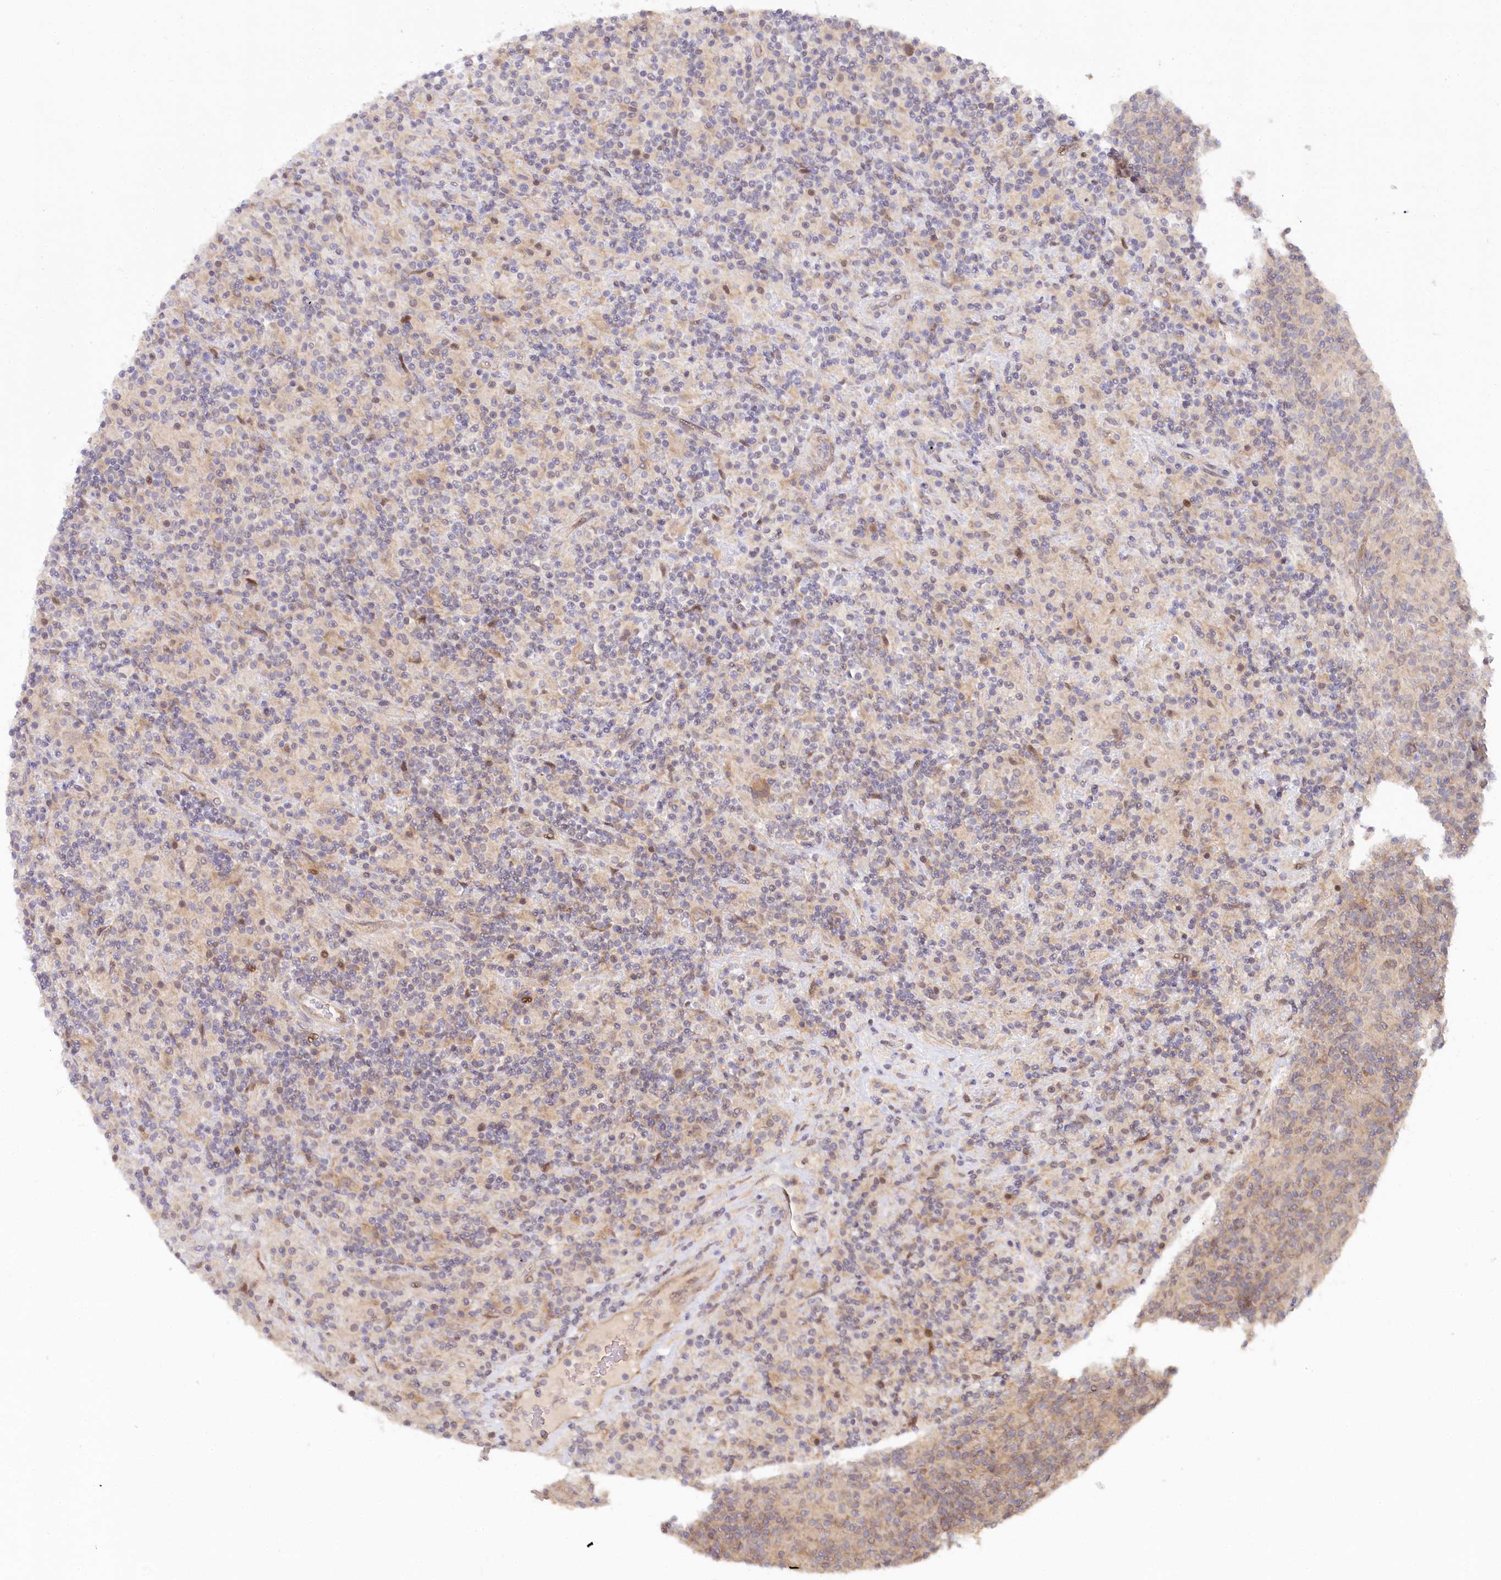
{"staining": {"intensity": "negative", "quantity": "none", "location": "none"}, "tissue": "lymphoma", "cell_type": "Tumor cells", "image_type": "cancer", "snomed": [{"axis": "morphology", "description": "Hodgkin's disease, NOS"}, {"axis": "topography", "description": "Lymph node"}], "caption": "Histopathology image shows no protein positivity in tumor cells of lymphoma tissue.", "gene": "CEP70", "patient": {"sex": "male", "age": 70}}